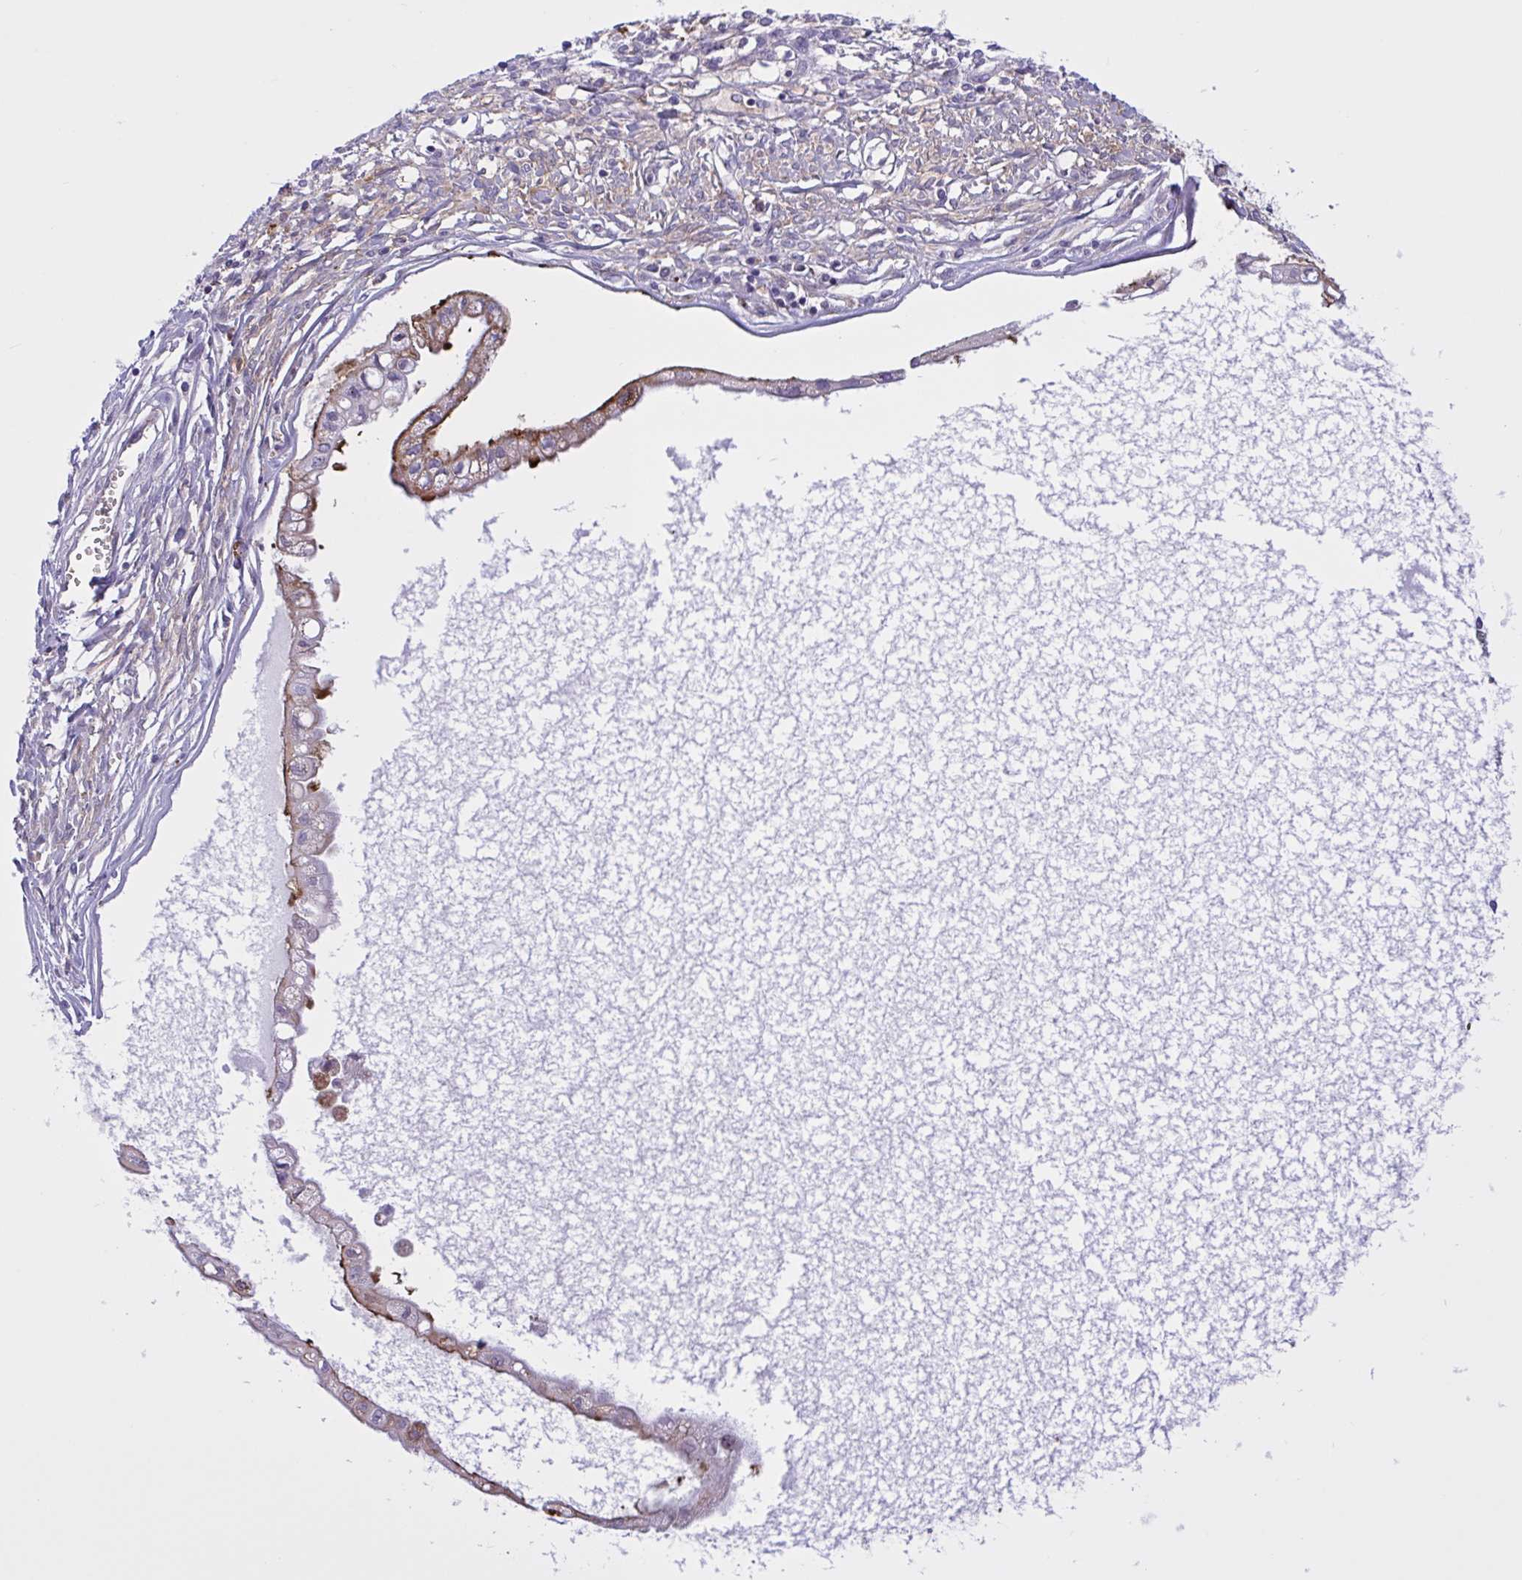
{"staining": {"intensity": "weak", "quantity": ">75%", "location": "cytoplasmic/membranous"}, "tissue": "ovarian cancer", "cell_type": "Tumor cells", "image_type": "cancer", "snomed": [{"axis": "morphology", "description": "Cystadenocarcinoma, mucinous, NOS"}, {"axis": "topography", "description": "Ovary"}], "caption": "The immunohistochemical stain labels weak cytoplasmic/membranous staining in tumor cells of ovarian mucinous cystadenocarcinoma tissue.", "gene": "OR51M1", "patient": {"sex": "female", "age": 34}}